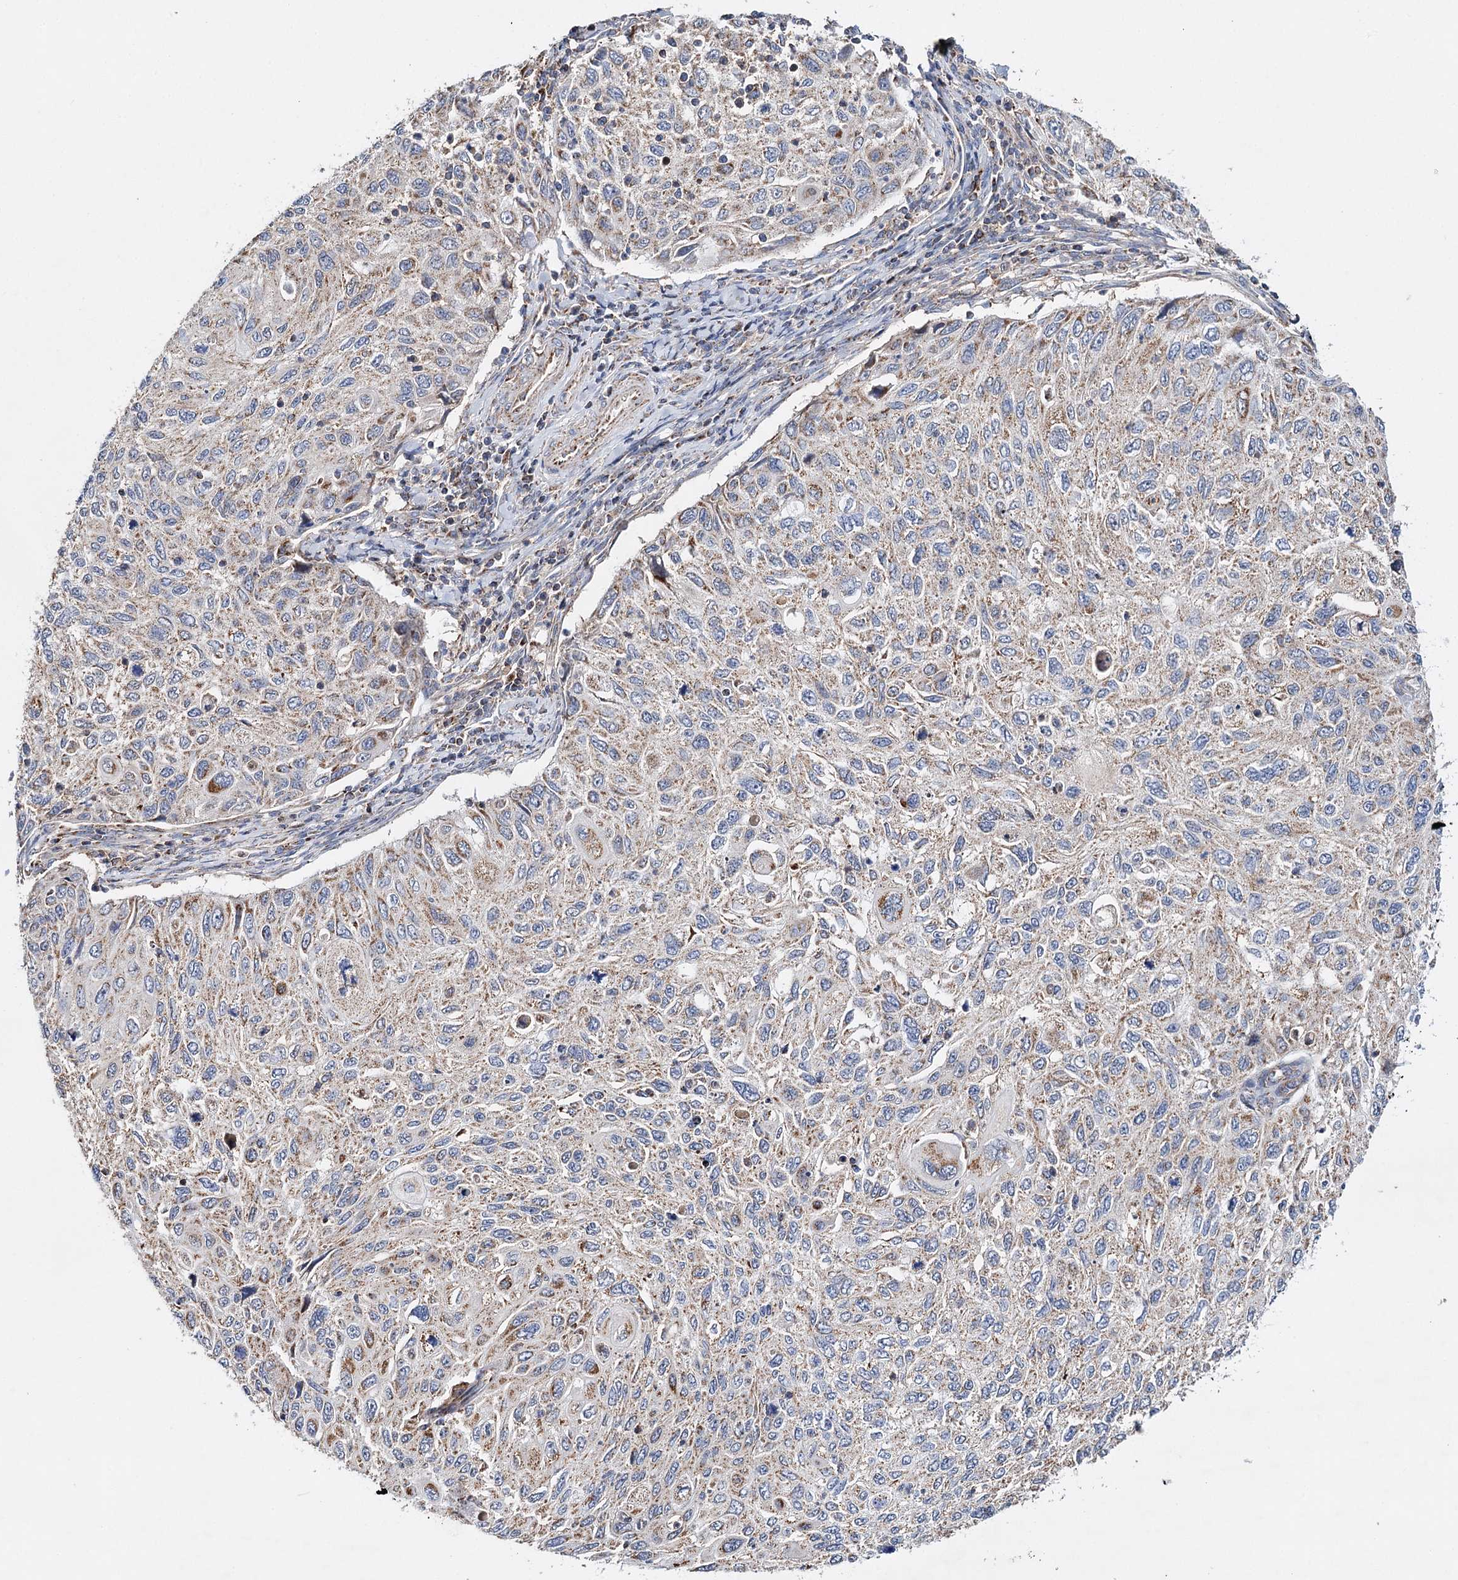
{"staining": {"intensity": "weak", "quantity": ">75%", "location": "cytoplasmic/membranous"}, "tissue": "cervical cancer", "cell_type": "Tumor cells", "image_type": "cancer", "snomed": [{"axis": "morphology", "description": "Squamous cell carcinoma, NOS"}, {"axis": "topography", "description": "Cervix"}], "caption": "About >75% of tumor cells in squamous cell carcinoma (cervical) show weak cytoplasmic/membranous protein expression as visualized by brown immunohistochemical staining.", "gene": "CFAP46", "patient": {"sex": "female", "age": 70}}